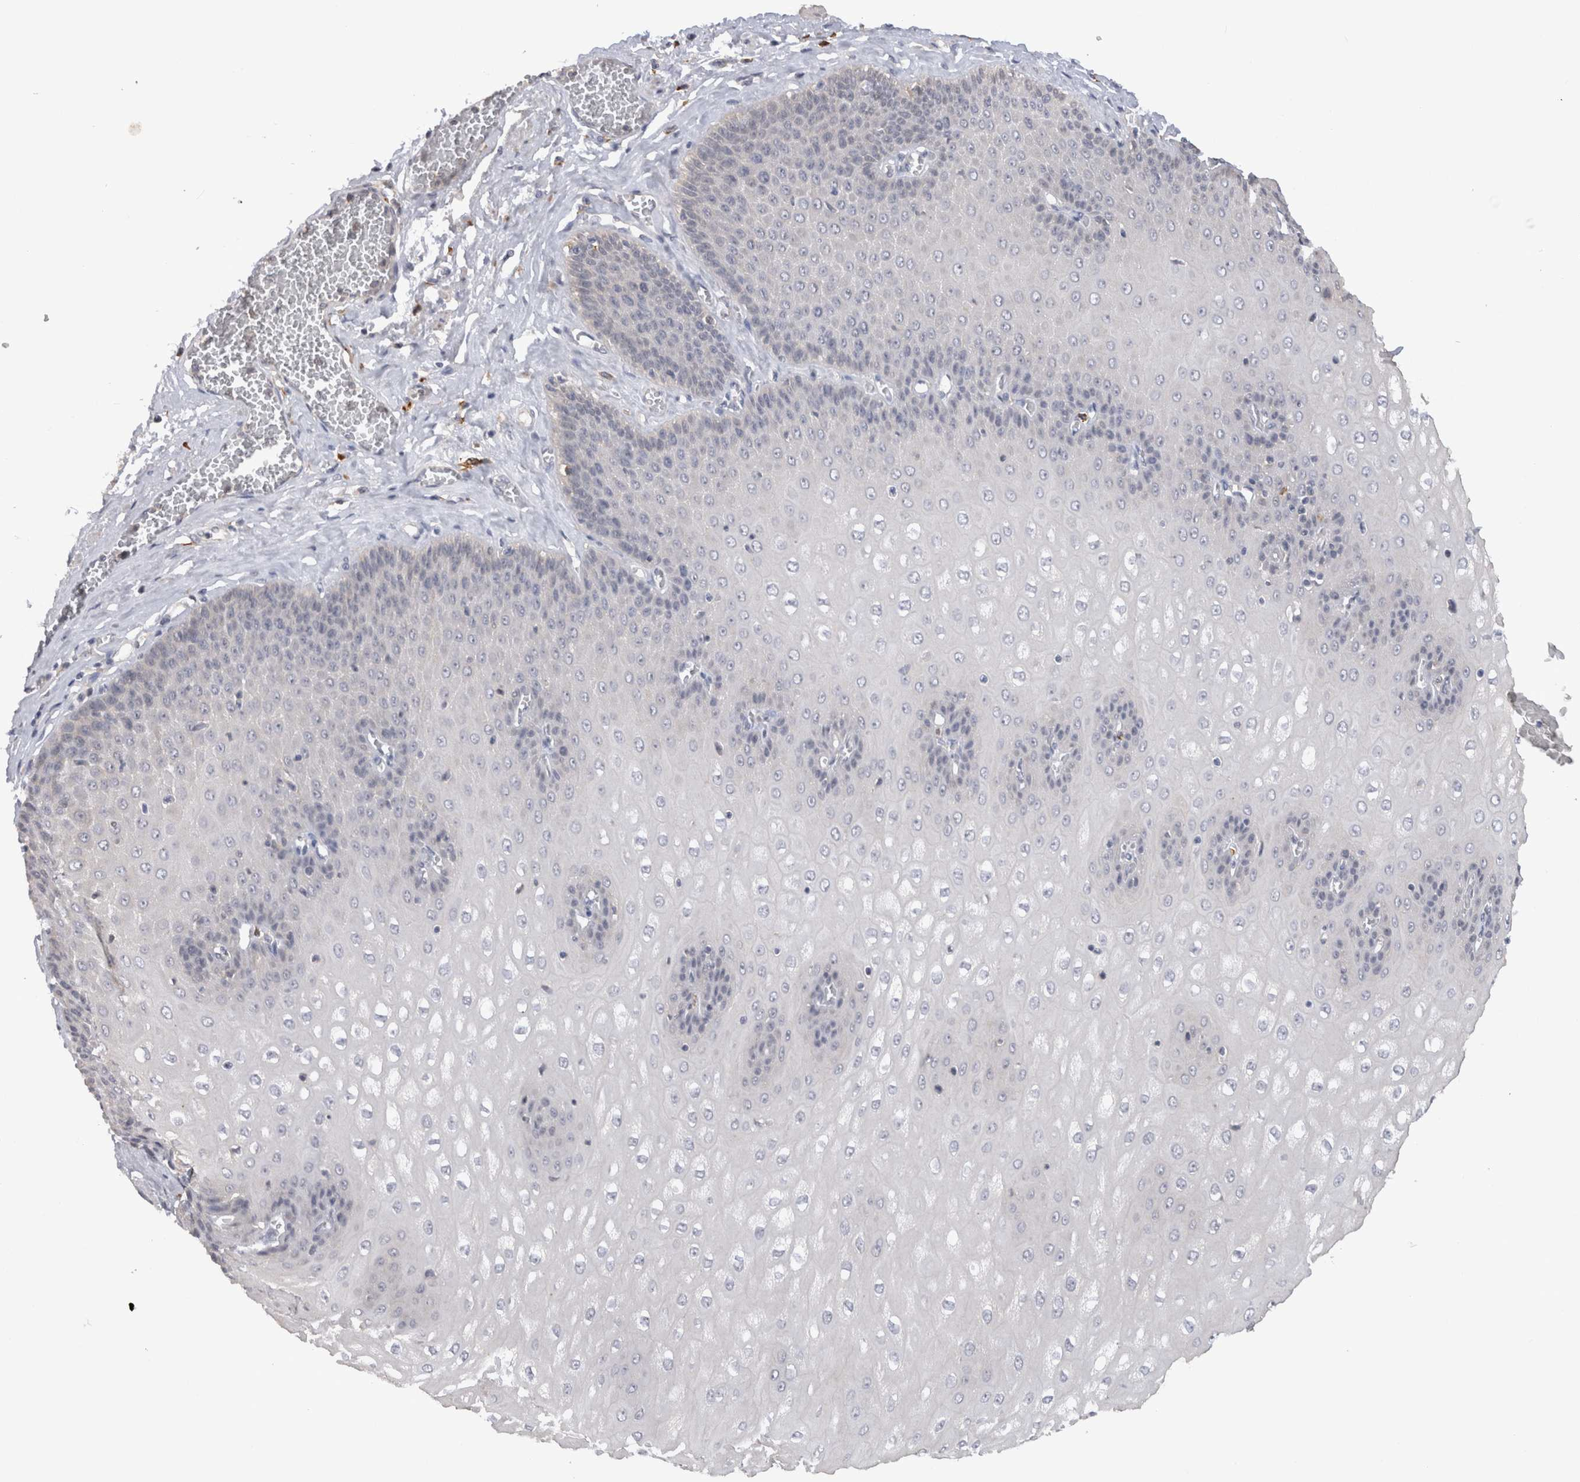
{"staining": {"intensity": "negative", "quantity": "none", "location": "none"}, "tissue": "esophagus", "cell_type": "Squamous epithelial cells", "image_type": "normal", "snomed": [{"axis": "morphology", "description": "Normal tissue, NOS"}, {"axis": "topography", "description": "Esophagus"}], "caption": "Squamous epithelial cells show no significant protein expression in unremarkable esophagus. (DAB immunohistochemistry (IHC) with hematoxylin counter stain).", "gene": "VSIG4", "patient": {"sex": "male", "age": 60}}